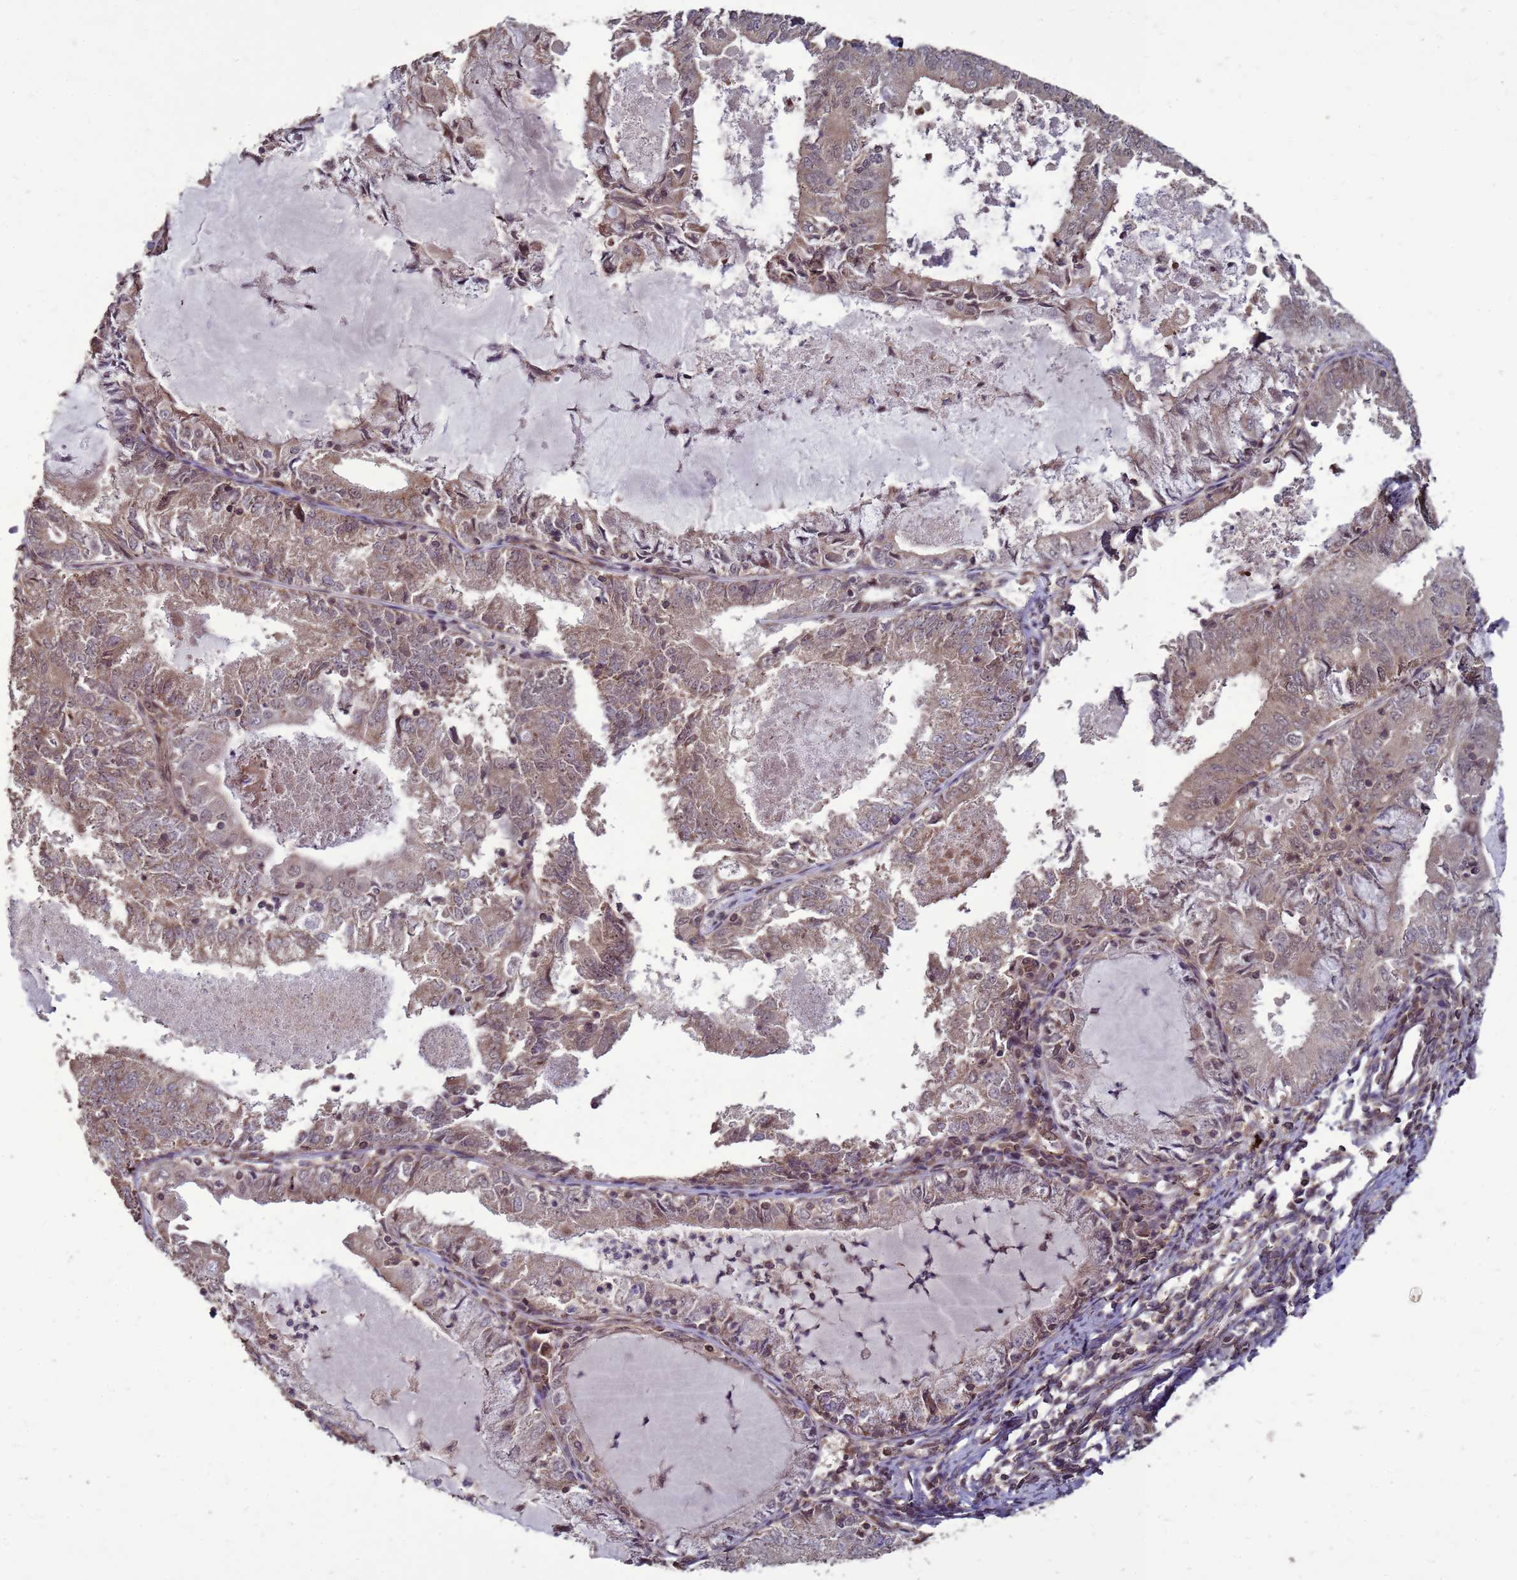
{"staining": {"intensity": "weak", "quantity": ">75%", "location": "cytoplasmic/membranous,nuclear"}, "tissue": "endometrial cancer", "cell_type": "Tumor cells", "image_type": "cancer", "snomed": [{"axis": "morphology", "description": "Adenocarcinoma, NOS"}, {"axis": "topography", "description": "Endometrium"}], "caption": "Adenocarcinoma (endometrial) tissue shows weak cytoplasmic/membranous and nuclear positivity in about >75% of tumor cells, visualized by immunohistochemistry.", "gene": "CRBN", "patient": {"sex": "female", "age": 57}}